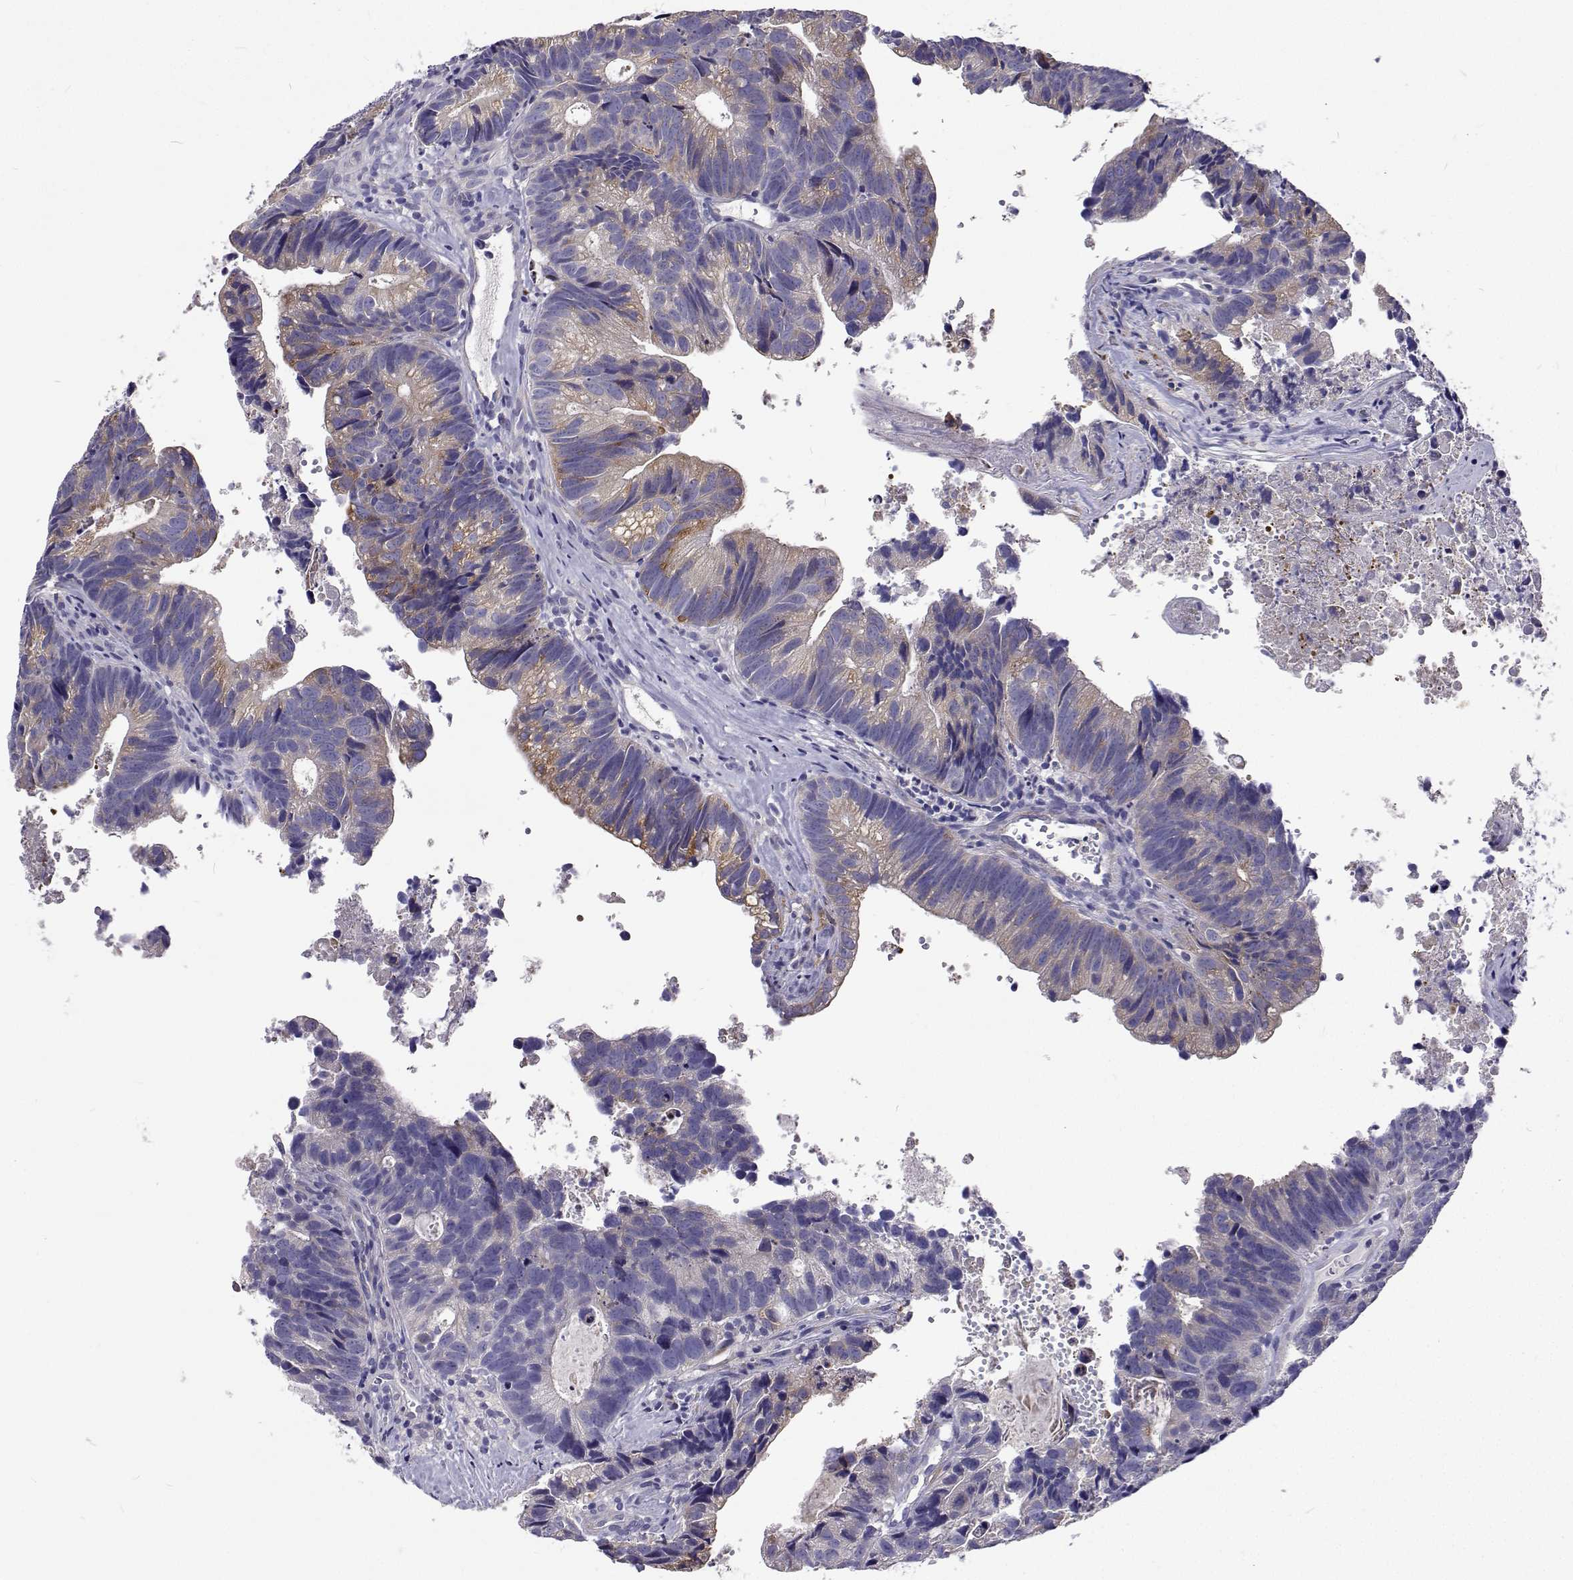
{"staining": {"intensity": "moderate", "quantity": "<25%", "location": "cytoplasmic/membranous"}, "tissue": "head and neck cancer", "cell_type": "Tumor cells", "image_type": "cancer", "snomed": [{"axis": "morphology", "description": "Adenocarcinoma, NOS"}, {"axis": "topography", "description": "Head-Neck"}], "caption": "Immunohistochemical staining of head and neck adenocarcinoma reveals moderate cytoplasmic/membranous protein positivity in about <25% of tumor cells. (Brightfield microscopy of DAB IHC at high magnification).", "gene": "LHFPL7", "patient": {"sex": "male", "age": 62}}